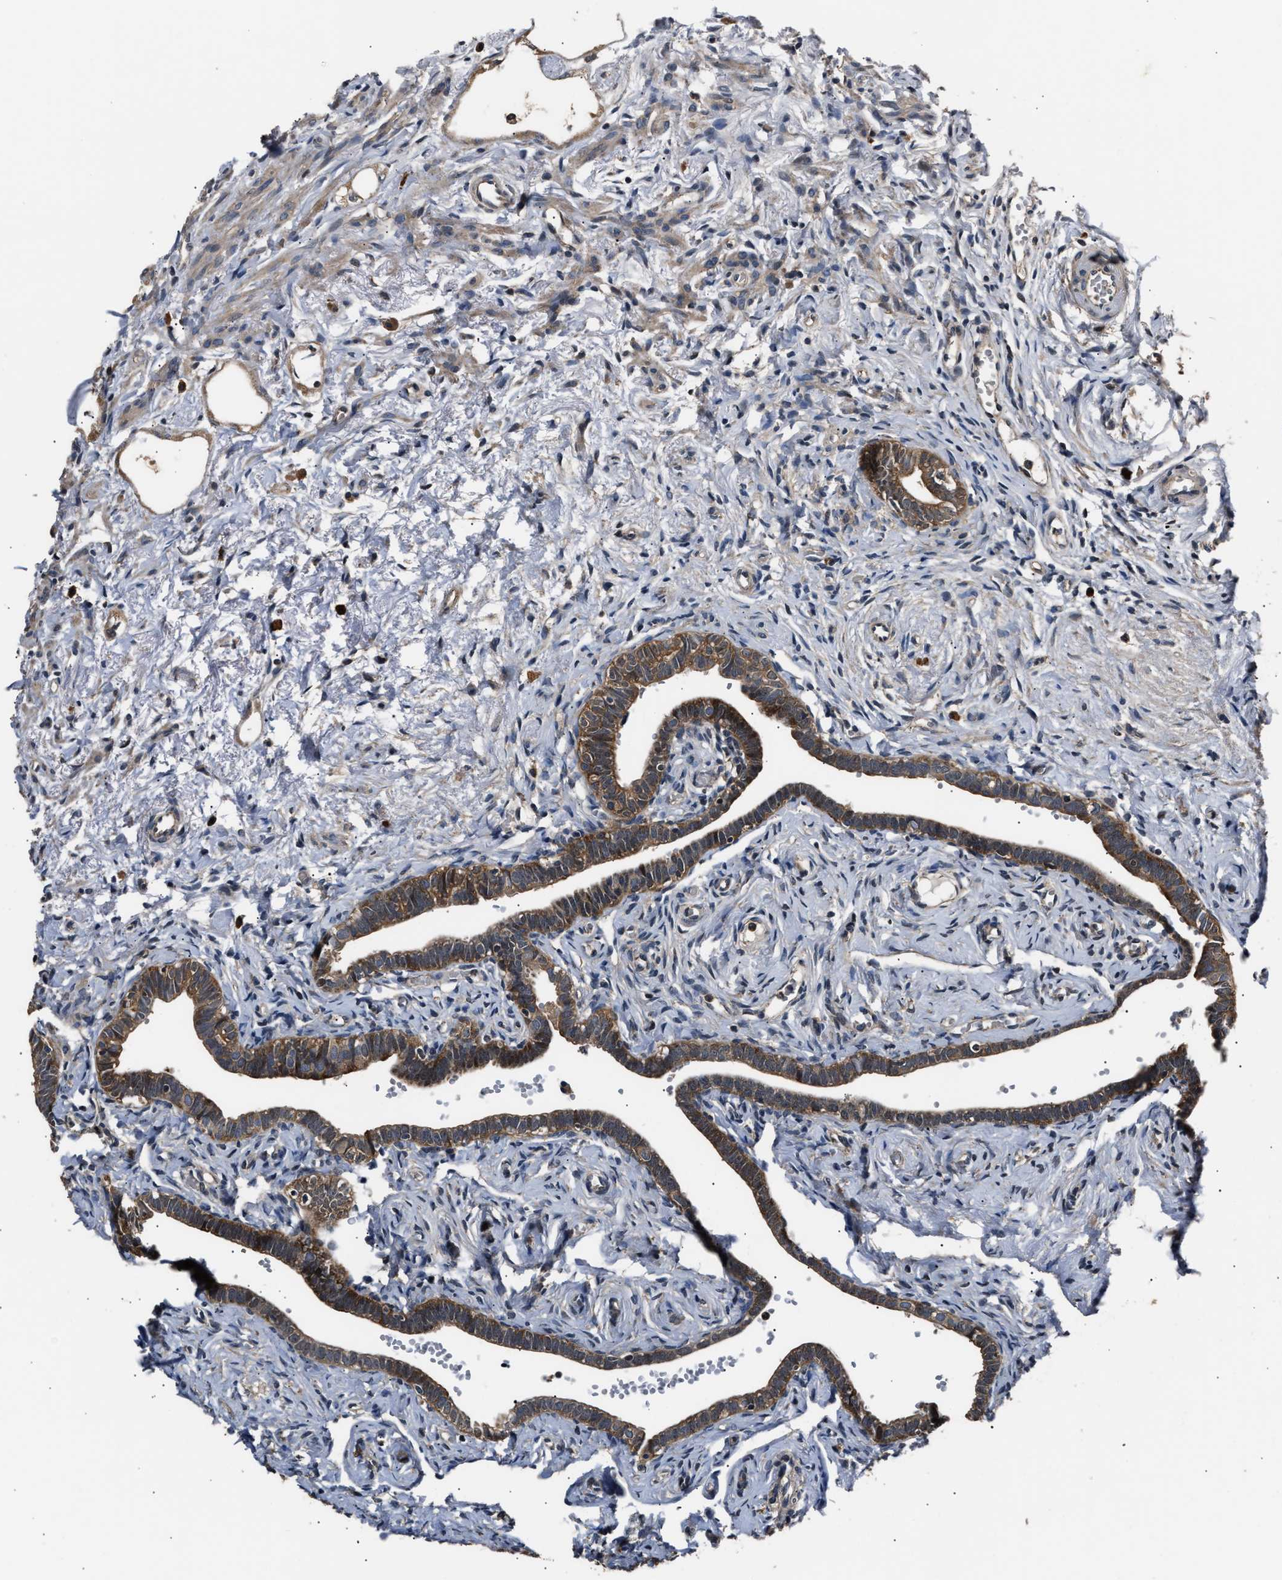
{"staining": {"intensity": "moderate", "quantity": ">75%", "location": "cytoplasmic/membranous"}, "tissue": "fallopian tube", "cell_type": "Glandular cells", "image_type": "normal", "snomed": [{"axis": "morphology", "description": "Normal tissue, NOS"}, {"axis": "topography", "description": "Fallopian tube"}], "caption": "The image shows staining of unremarkable fallopian tube, revealing moderate cytoplasmic/membranous protein staining (brown color) within glandular cells. (DAB = brown stain, brightfield microscopy at high magnification).", "gene": "IMPDH2", "patient": {"sex": "female", "age": 71}}